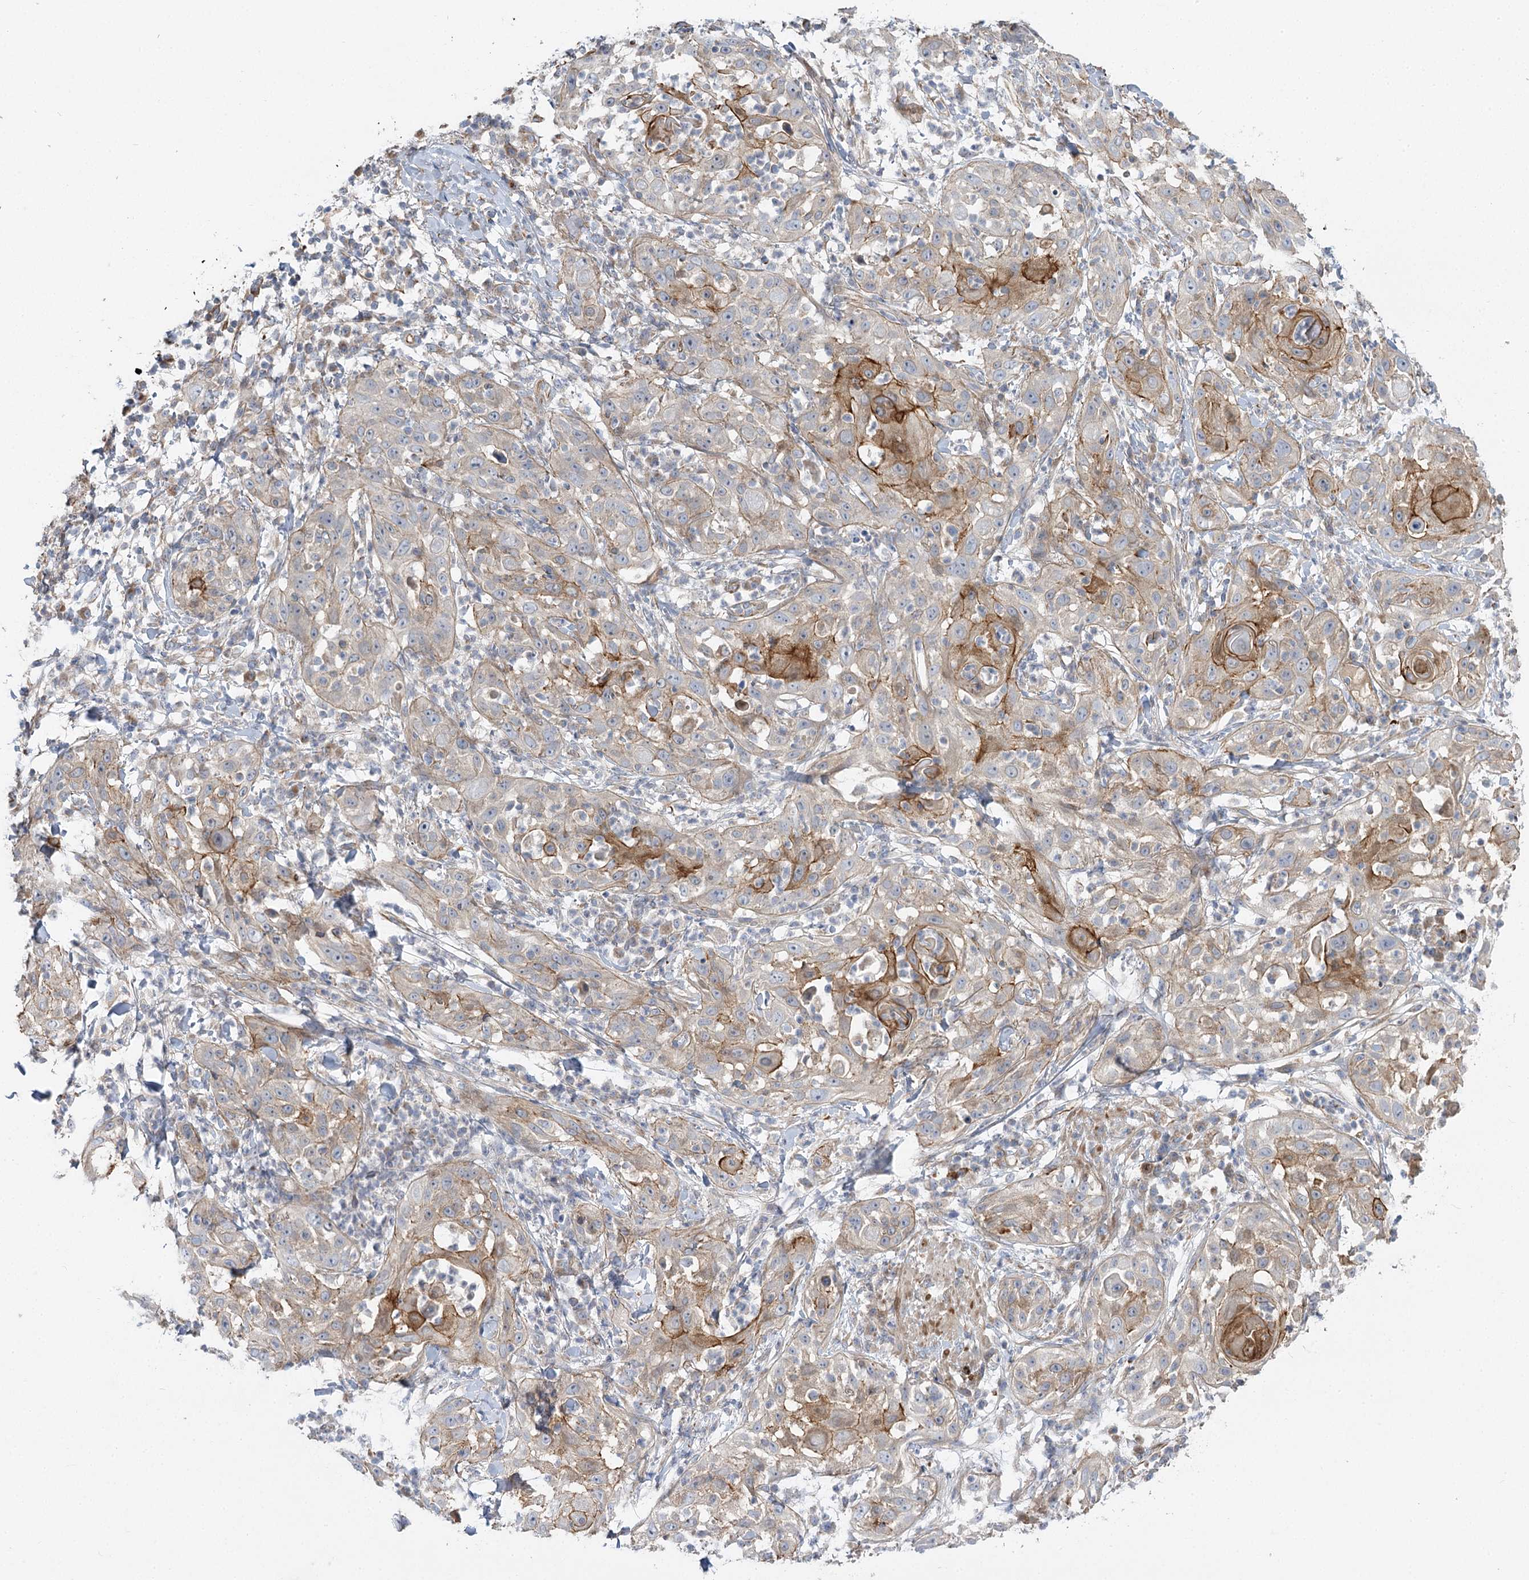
{"staining": {"intensity": "moderate", "quantity": "<25%", "location": "cytoplasmic/membranous"}, "tissue": "skin cancer", "cell_type": "Tumor cells", "image_type": "cancer", "snomed": [{"axis": "morphology", "description": "Squamous cell carcinoma, NOS"}, {"axis": "topography", "description": "Skin"}], "caption": "Immunohistochemical staining of skin squamous cell carcinoma exhibits low levels of moderate cytoplasmic/membranous protein positivity in approximately <25% of tumor cells. Nuclei are stained in blue.", "gene": "KIAA0825", "patient": {"sex": "female", "age": 44}}